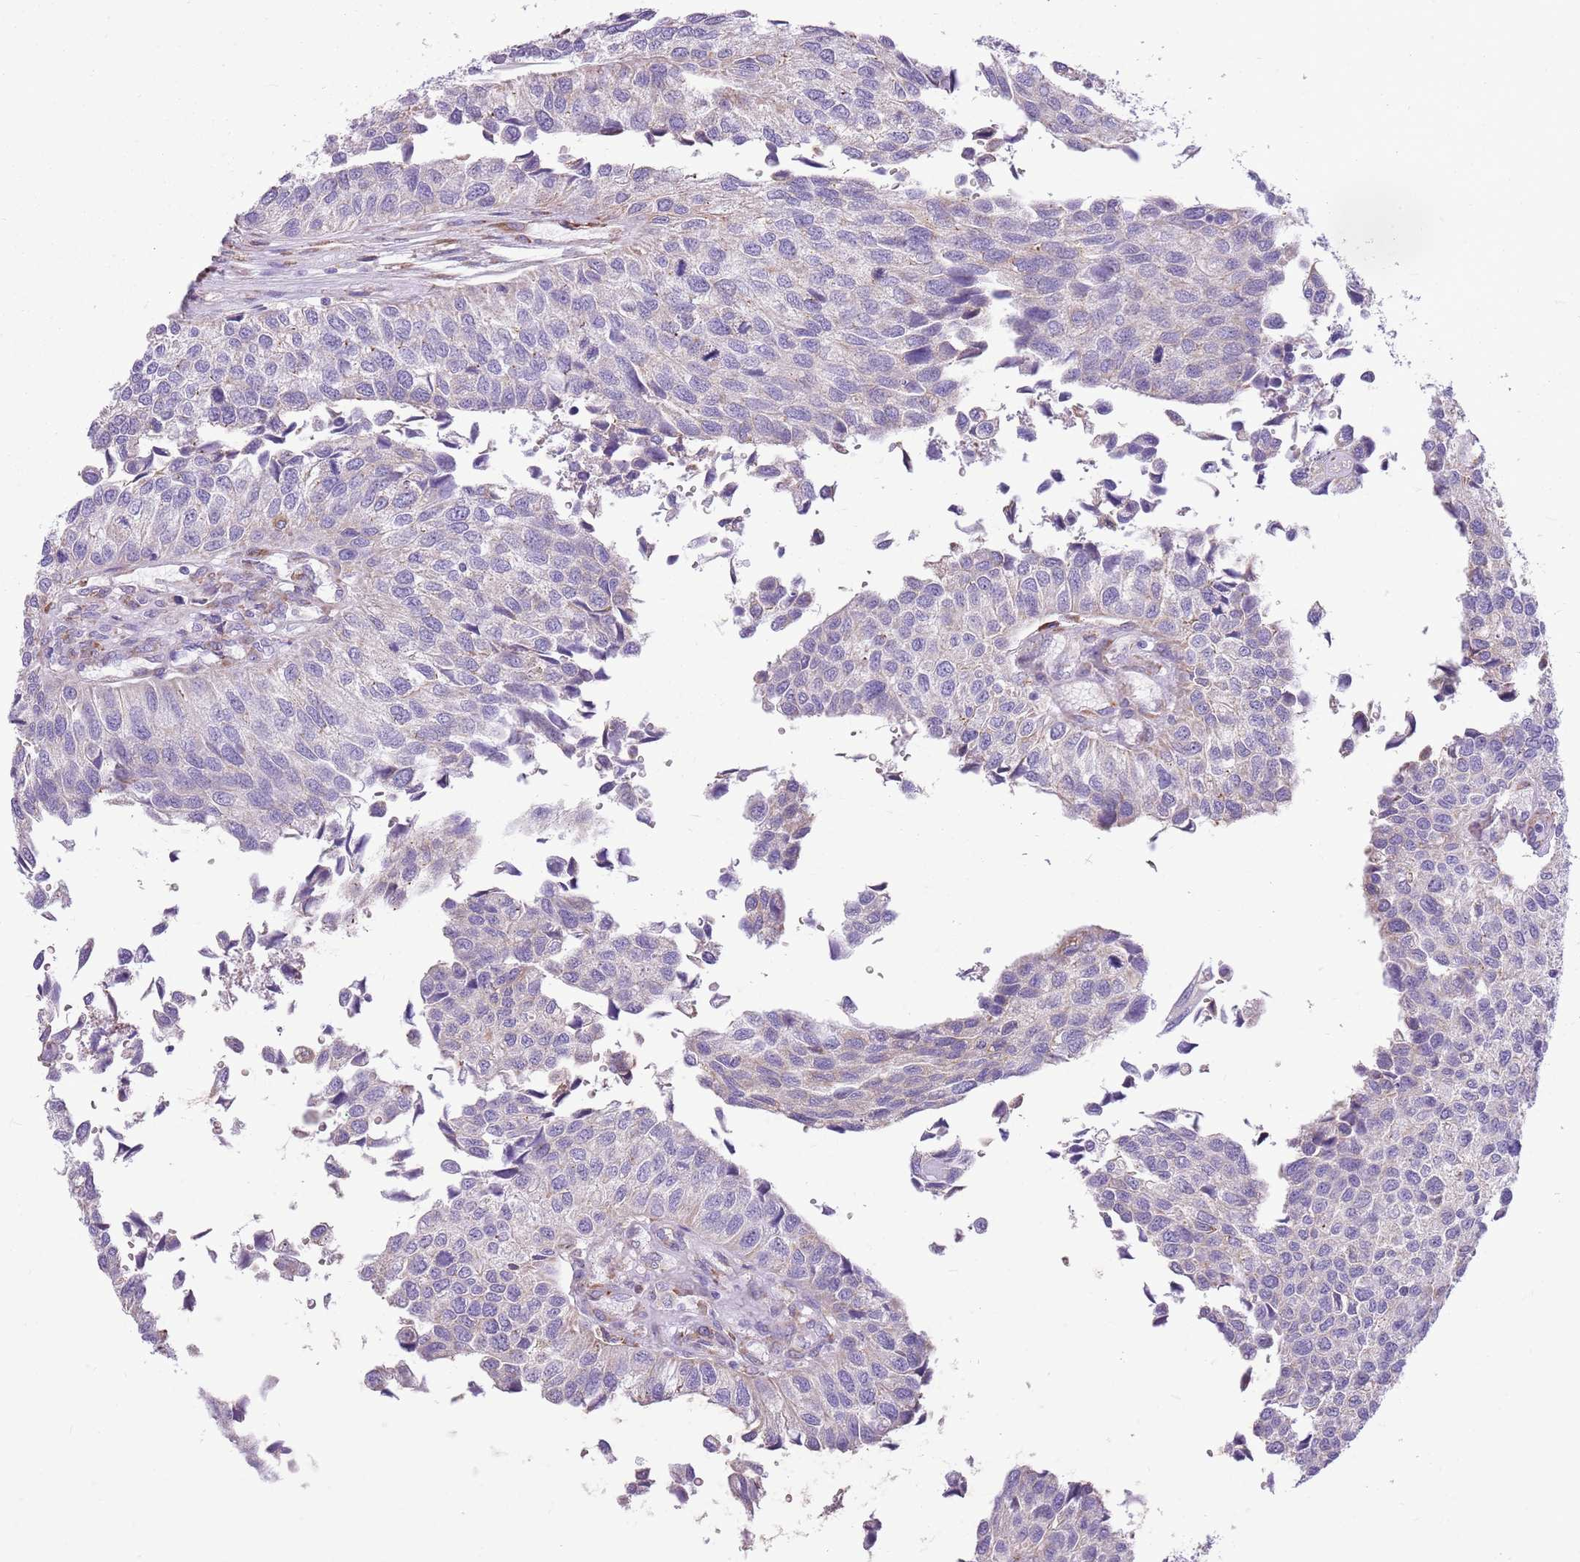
{"staining": {"intensity": "negative", "quantity": "none", "location": "none"}, "tissue": "urothelial cancer", "cell_type": "Tumor cells", "image_type": "cancer", "snomed": [{"axis": "morphology", "description": "Urothelial carcinoma, NOS"}, {"axis": "topography", "description": "Urinary bladder"}], "caption": "Micrograph shows no protein staining in tumor cells of transitional cell carcinoma tissue.", "gene": "KCTD19", "patient": {"sex": "male", "age": 55}}